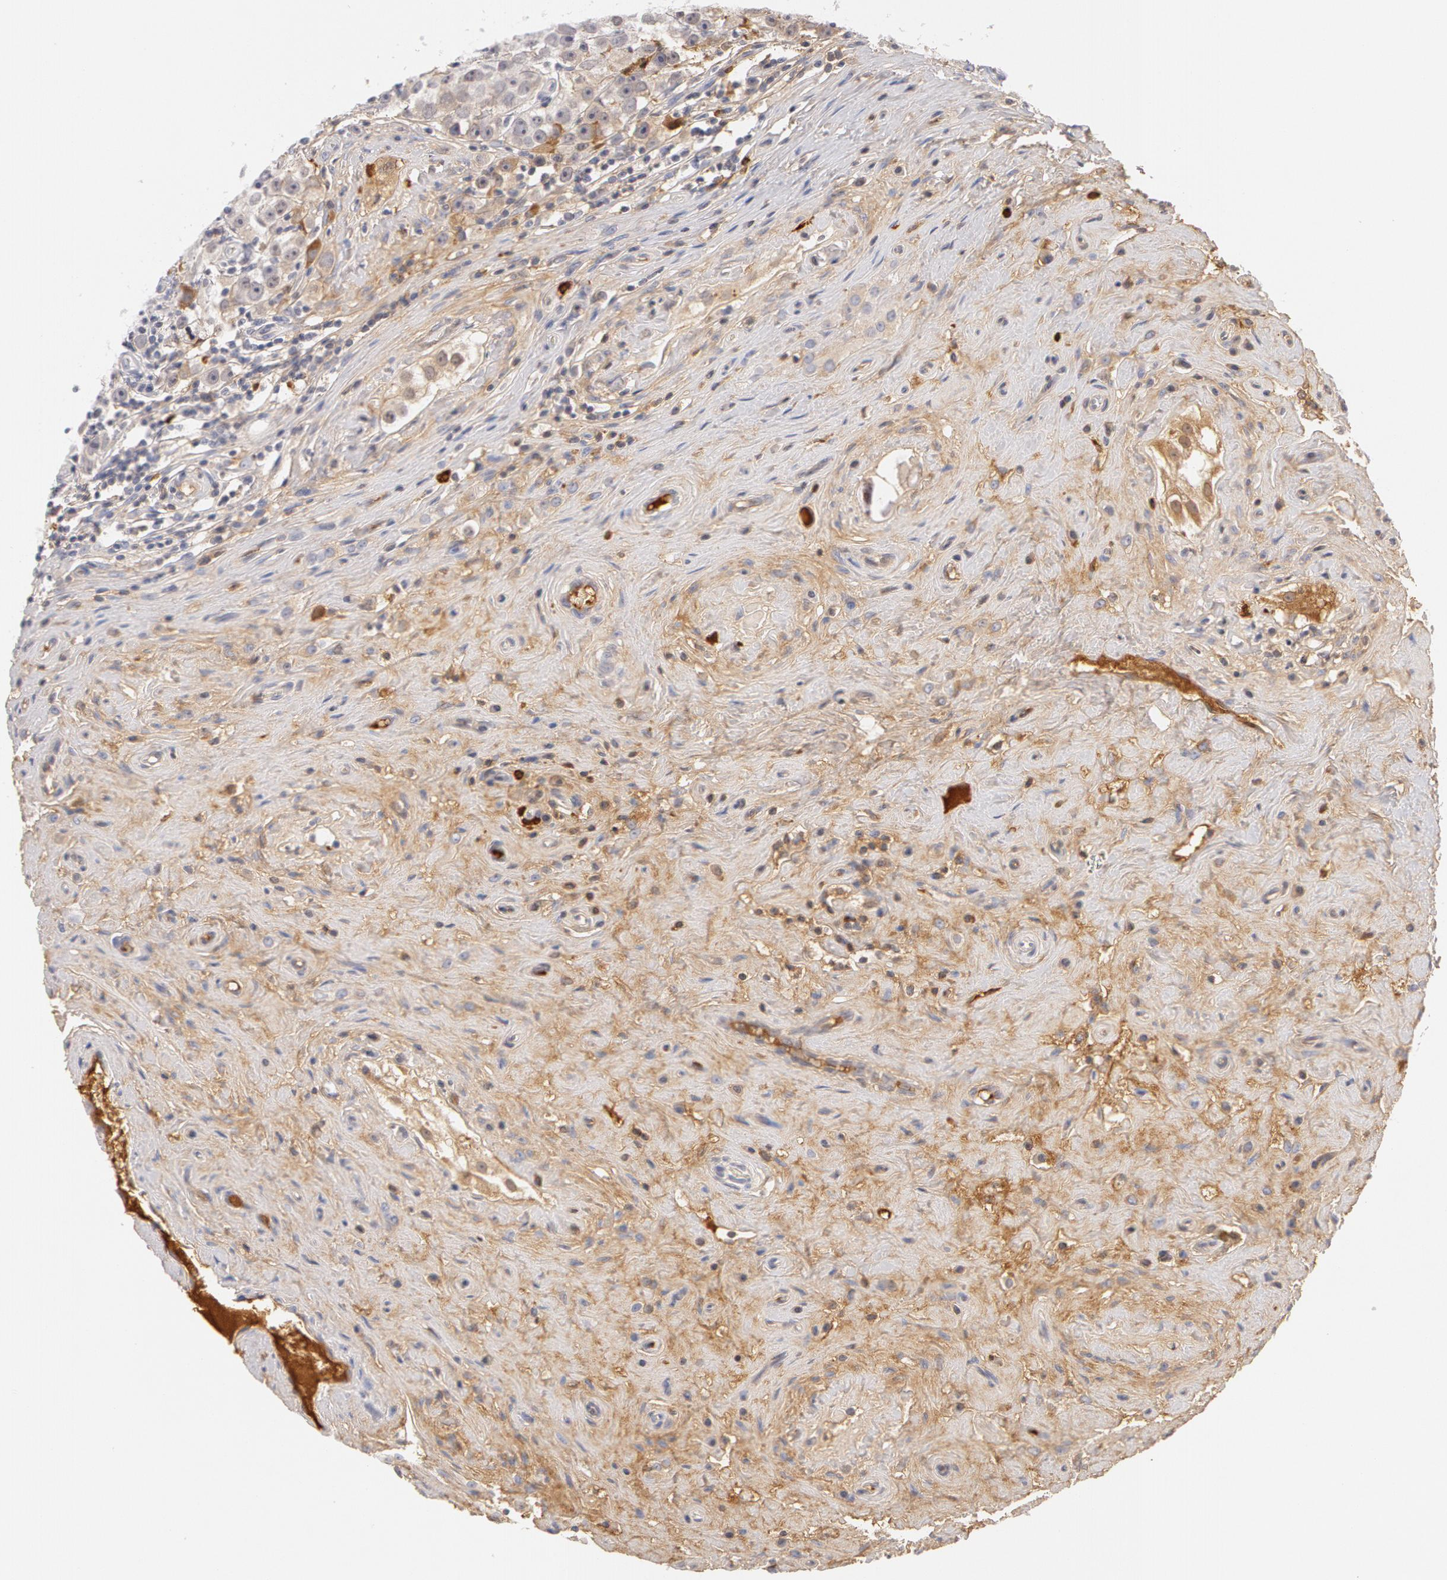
{"staining": {"intensity": "negative", "quantity": "none", "location": "none"}, "tissue": "testis cancer", "cell_type": "Tumor cells", "image_type": "cancer", "snomed": [{"axis": "morphology", "description": "Seminoma, NOS"}, {"axis": "topography", "description": "Testis"}], "caption": "Protein analysis of testis cancer demonstrates no significant staining in tumor cells.", "gene": "GC", "patient": {"sex": "male", "age": 32}}